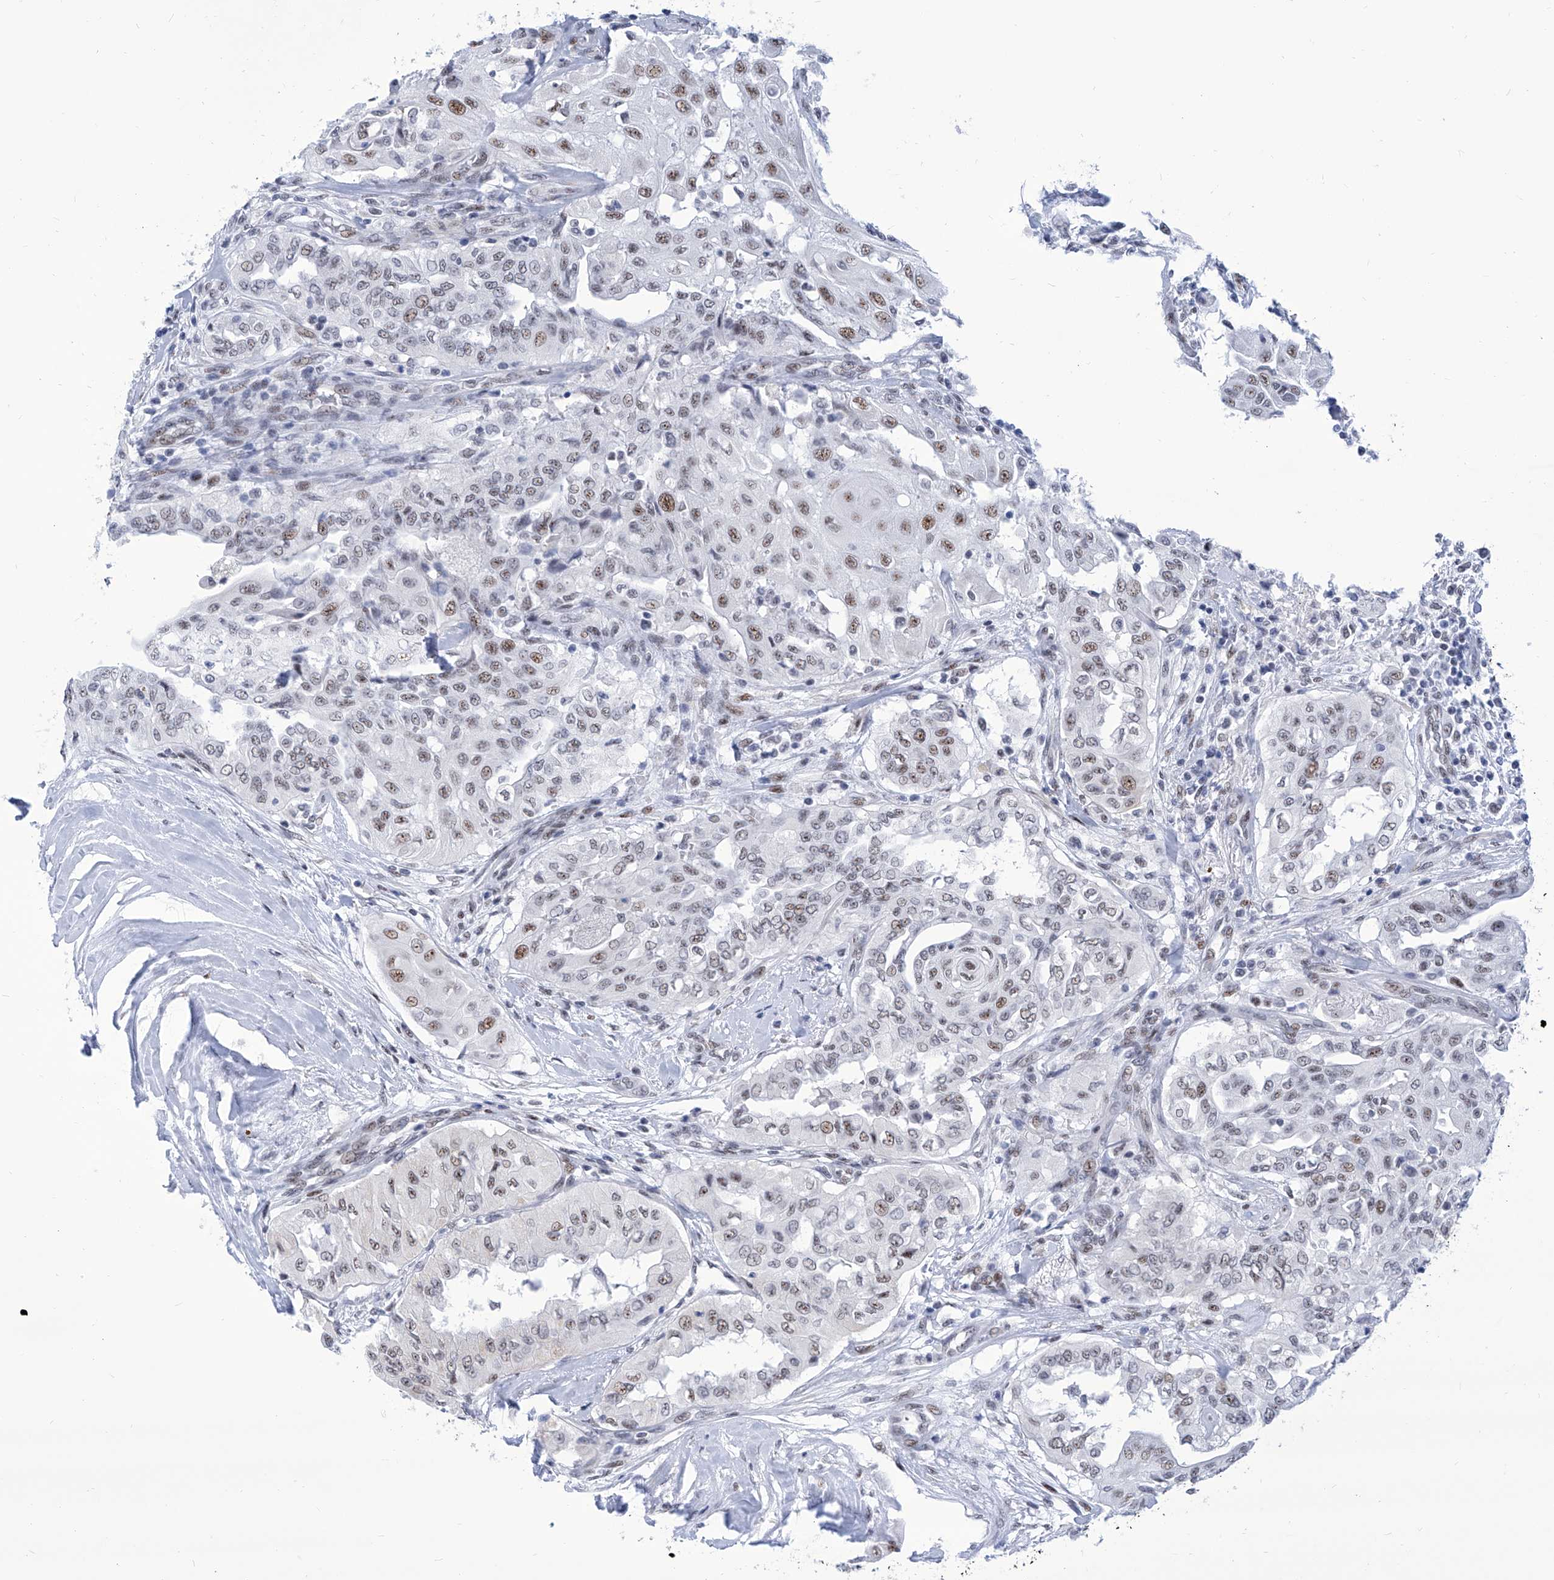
{"staining": {"intensity": "moderate", "quantity": "<25%", "location": "cytoplasmic/membranous,nuclear"}, "tissue": "thyroid cancer", "cell_type": "Tumor cells", "image_type": "cancer", "snomed": [{"axis": "morphology", "description": "Papillary adenocarcinoma, NOS"}, {"axis": "topography", "description": "Thyroid gland"}], "caption": "Papillary adenocarcinoma (thyroid) stained with a brown dye shows moderate cytoplasmic/membranous and nuclear positive staining in approximately <25% of tumor cells.", "gene": "SART1", "patient": {"sex": "female", "age": 59}}